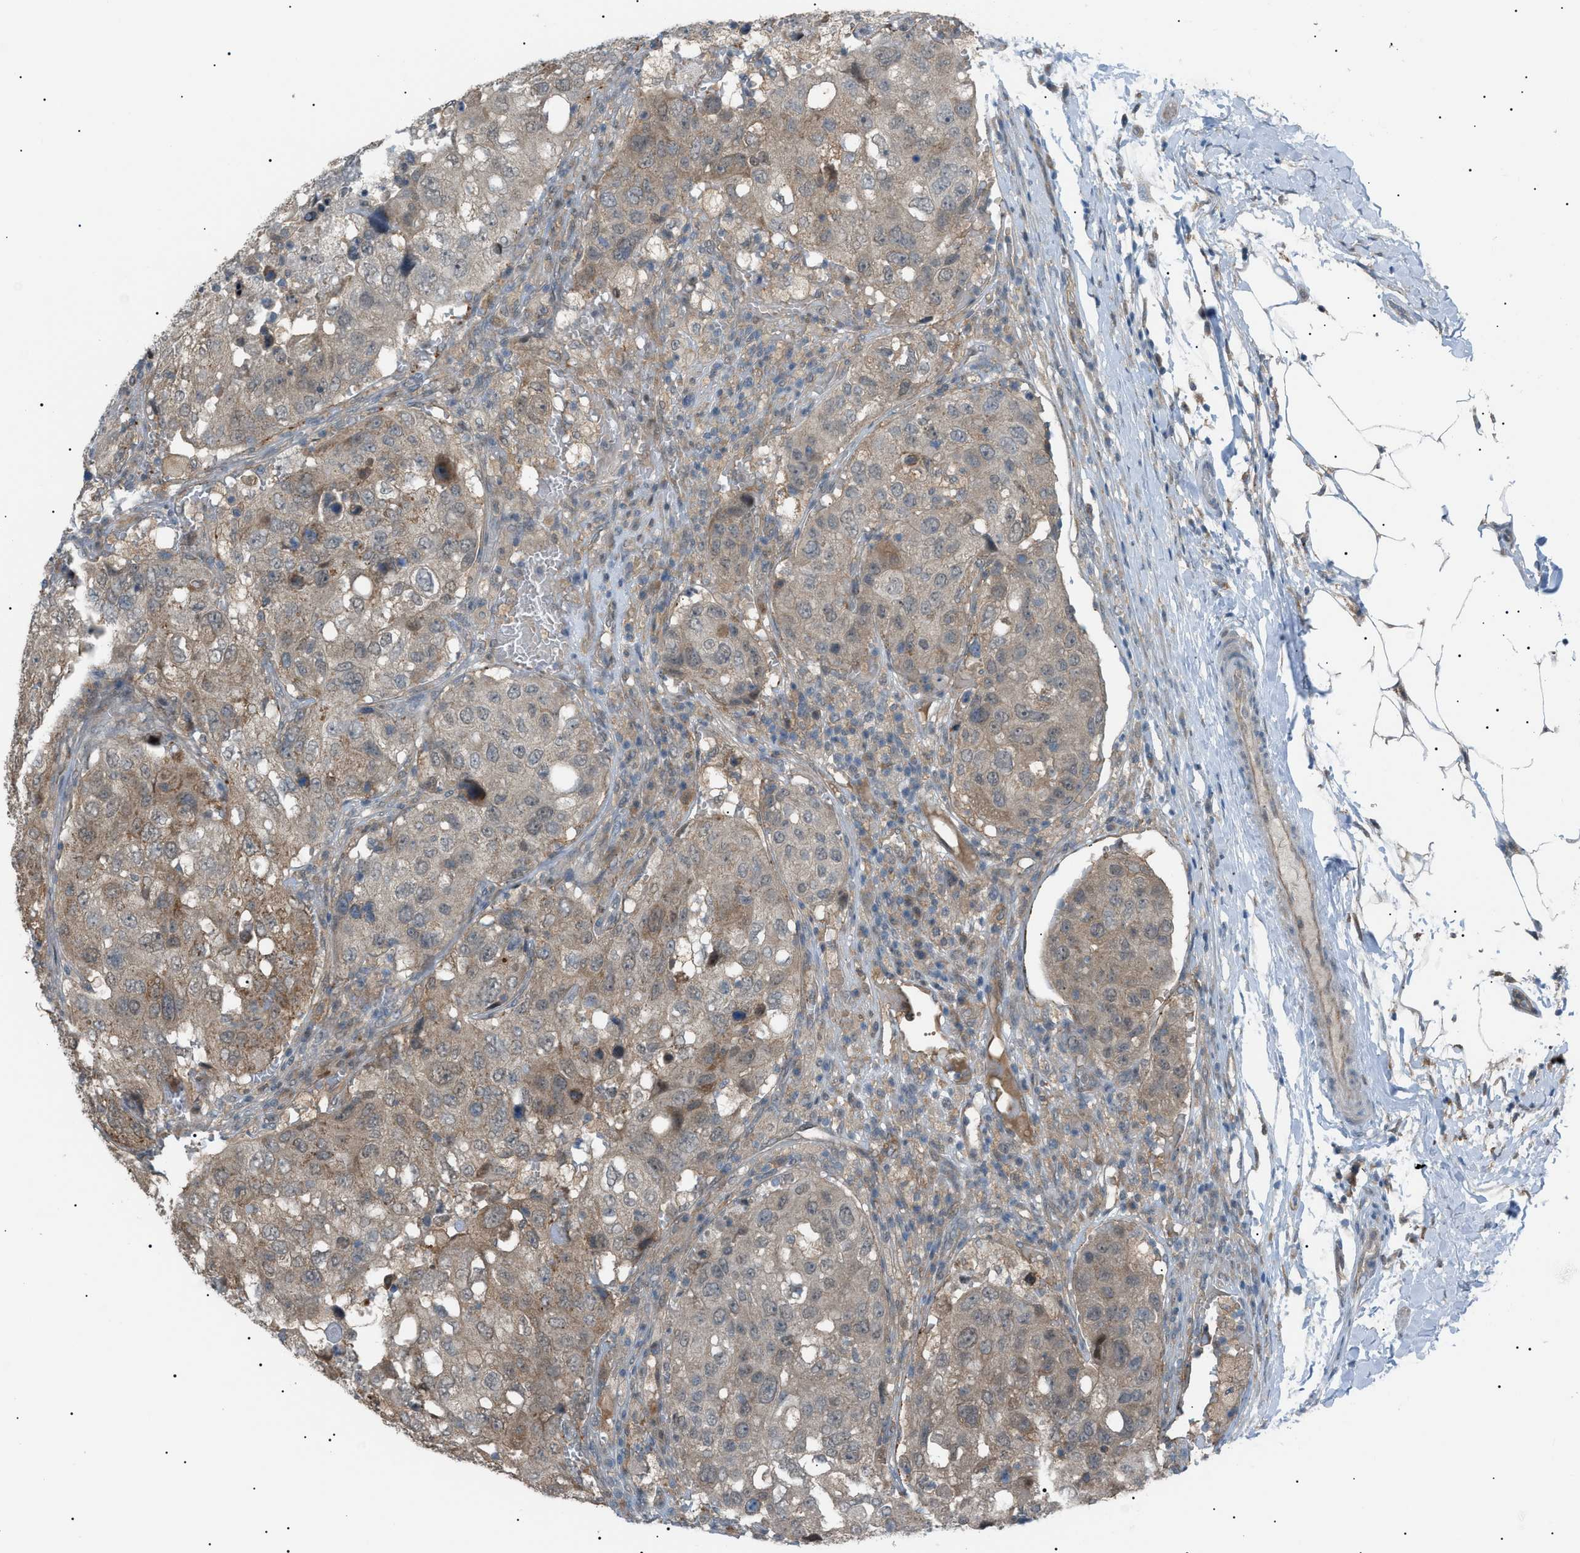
{"staining": {"intensity": "weak", "quantity": ">75%", "location": "cytoplasmic/membranous"}, "tissue": "urothelial cancer", "cell_type": "Tumor cells", "image_type": "cancer", "snomed": [{"axis": "morphology", "description": "Urothelial carcinoma, High grade"}, {"axis": "topography", "description": "Lymph node"}, {"axis": "topography", "description": "Urinary bladder"}], "caption": "Weak cytoplasmic/membranous staining is identified in approximately >75% of tumor cells in high-grade urothelial carcinoma.", "gene": "LPIN2", "patient": {"sex": "male", "age": 51}}